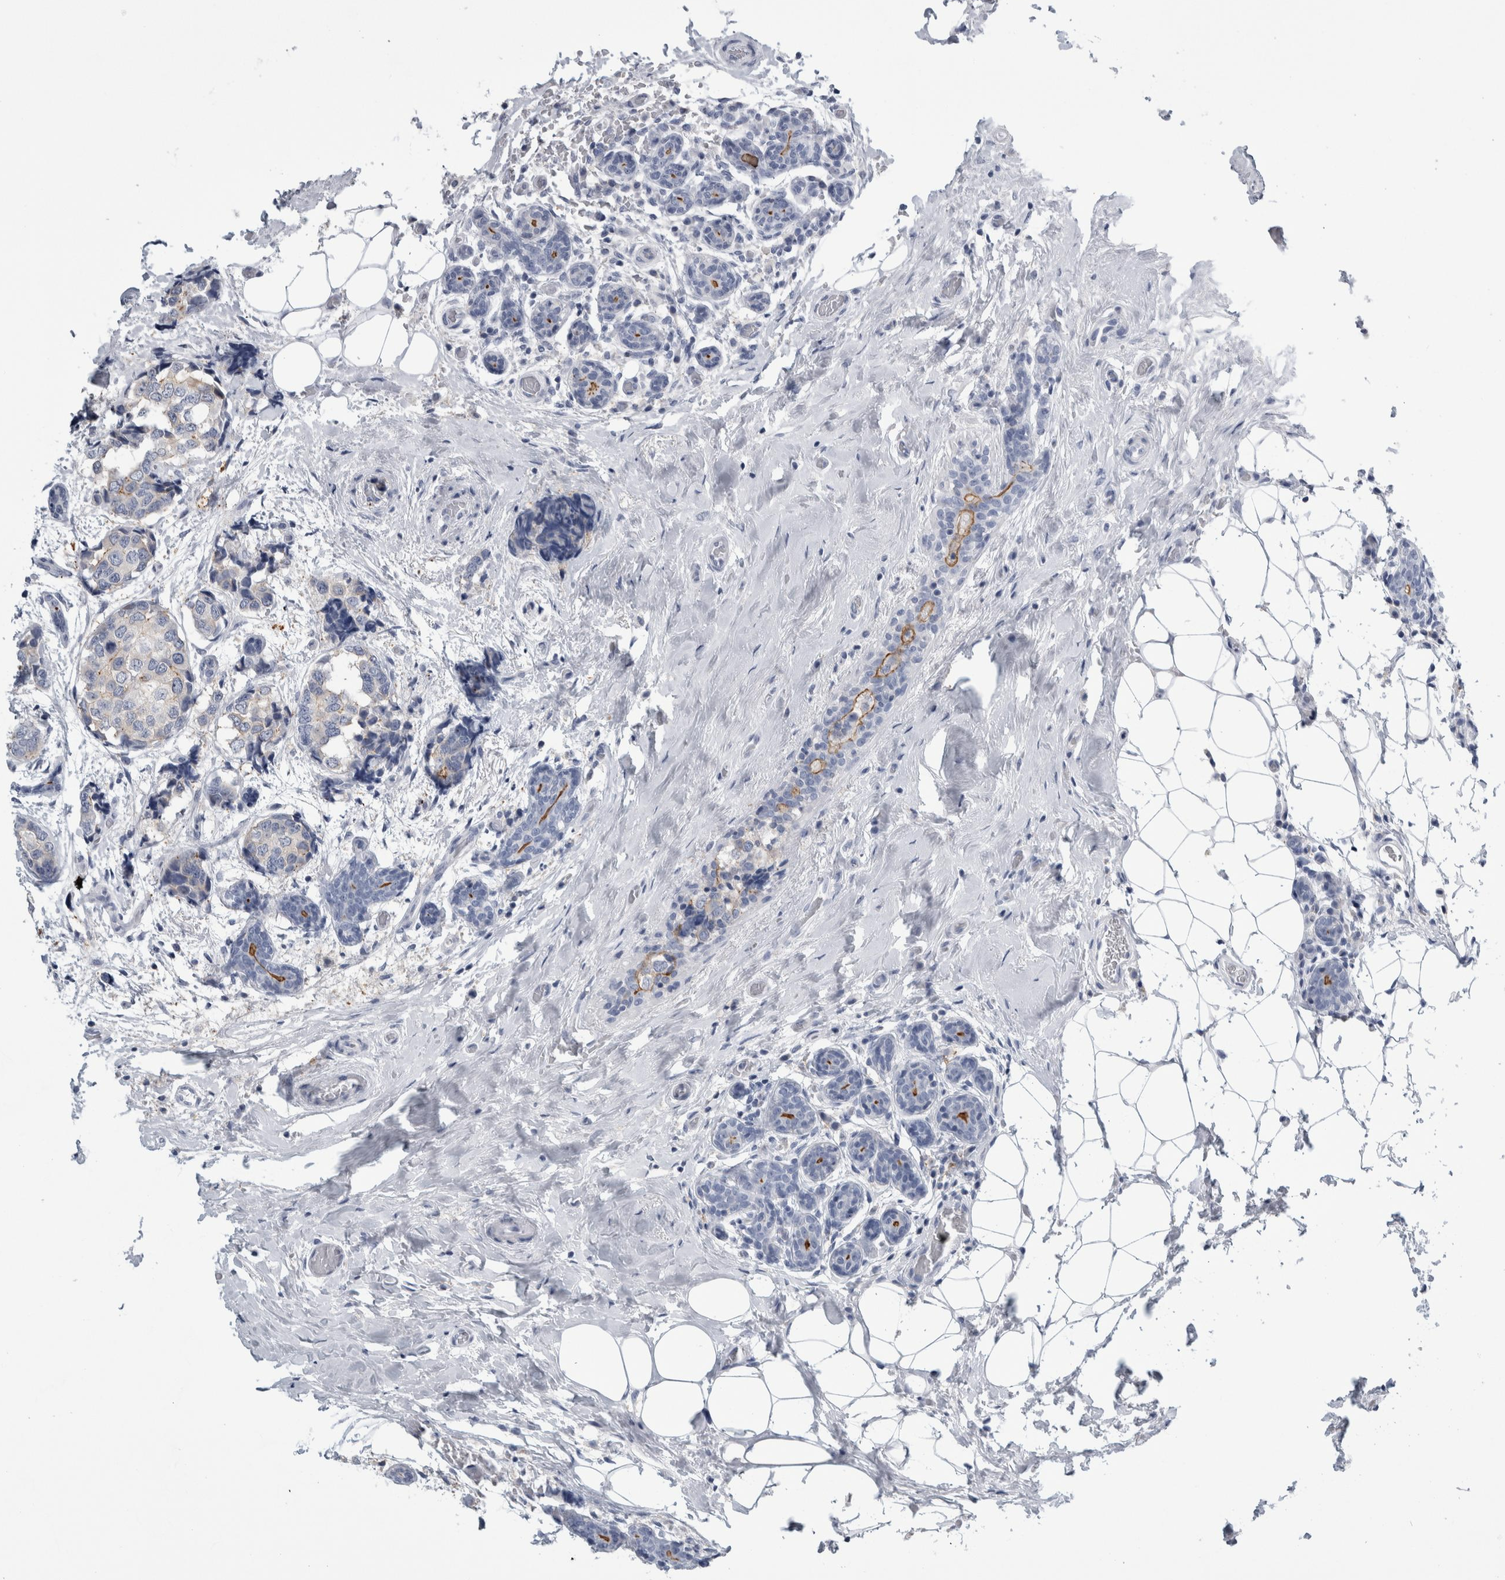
{"staining": {"intensity": "weak", "quantity": "<25%", "location": "cytoplasmic/membranous"}, "tissue": "breast cancer", "cell_type": "Tumor cells", "image_type": "cancer", "snomed": [{"axis": "morphology", "description": "Normal tissue, NOS"}, {"axis": "morphology", "description": "Duct carcinoma"}, {"axis": "topography", "description": "Breast"}], "caption": "Image shows no significant protein positivity in tumor cells of breast cancer. (DAB immunohistochemistry (IHC), high magnification).", "gene": "ANKFY1", "patient": {"sex": "female", "age": 43}}